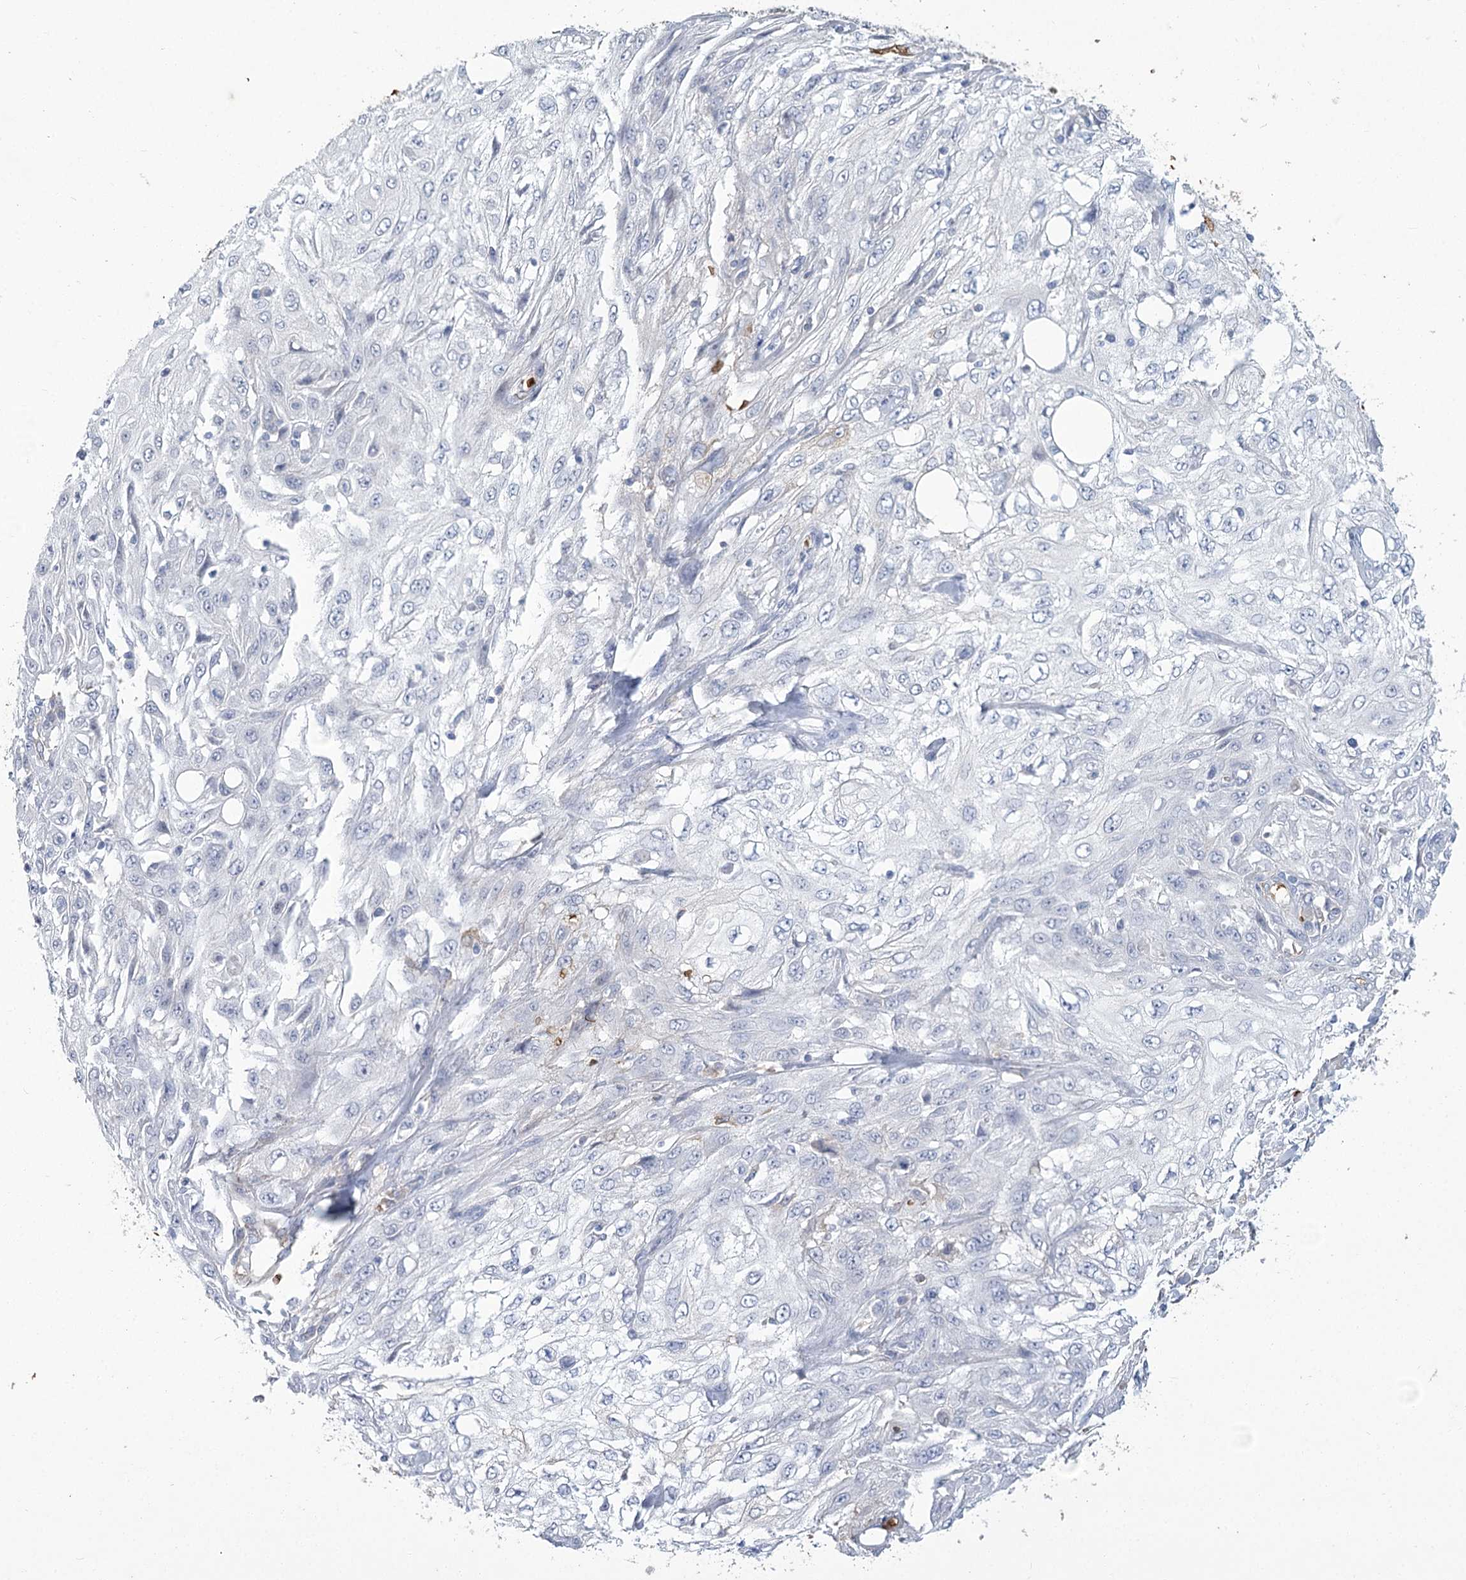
{"staining": {"intensity": "negative", "quantity": "none", "location": "none"}, "tissue": "skin cancer", "cell_type": "Tumor cells", "image_type": "cancer", "snomed": [{"axis": "morphology", "description": "Squamous cell carcinoma, NOS"}, {"axis": "topography", "description": "Skin"}], "caption": "Skin squamous cell carcinoma was stained to show a protein in brown. There is no significant staining in tumor cells.", "gene": "HBA1", "patient": {"sex": "male", "age": 75}}